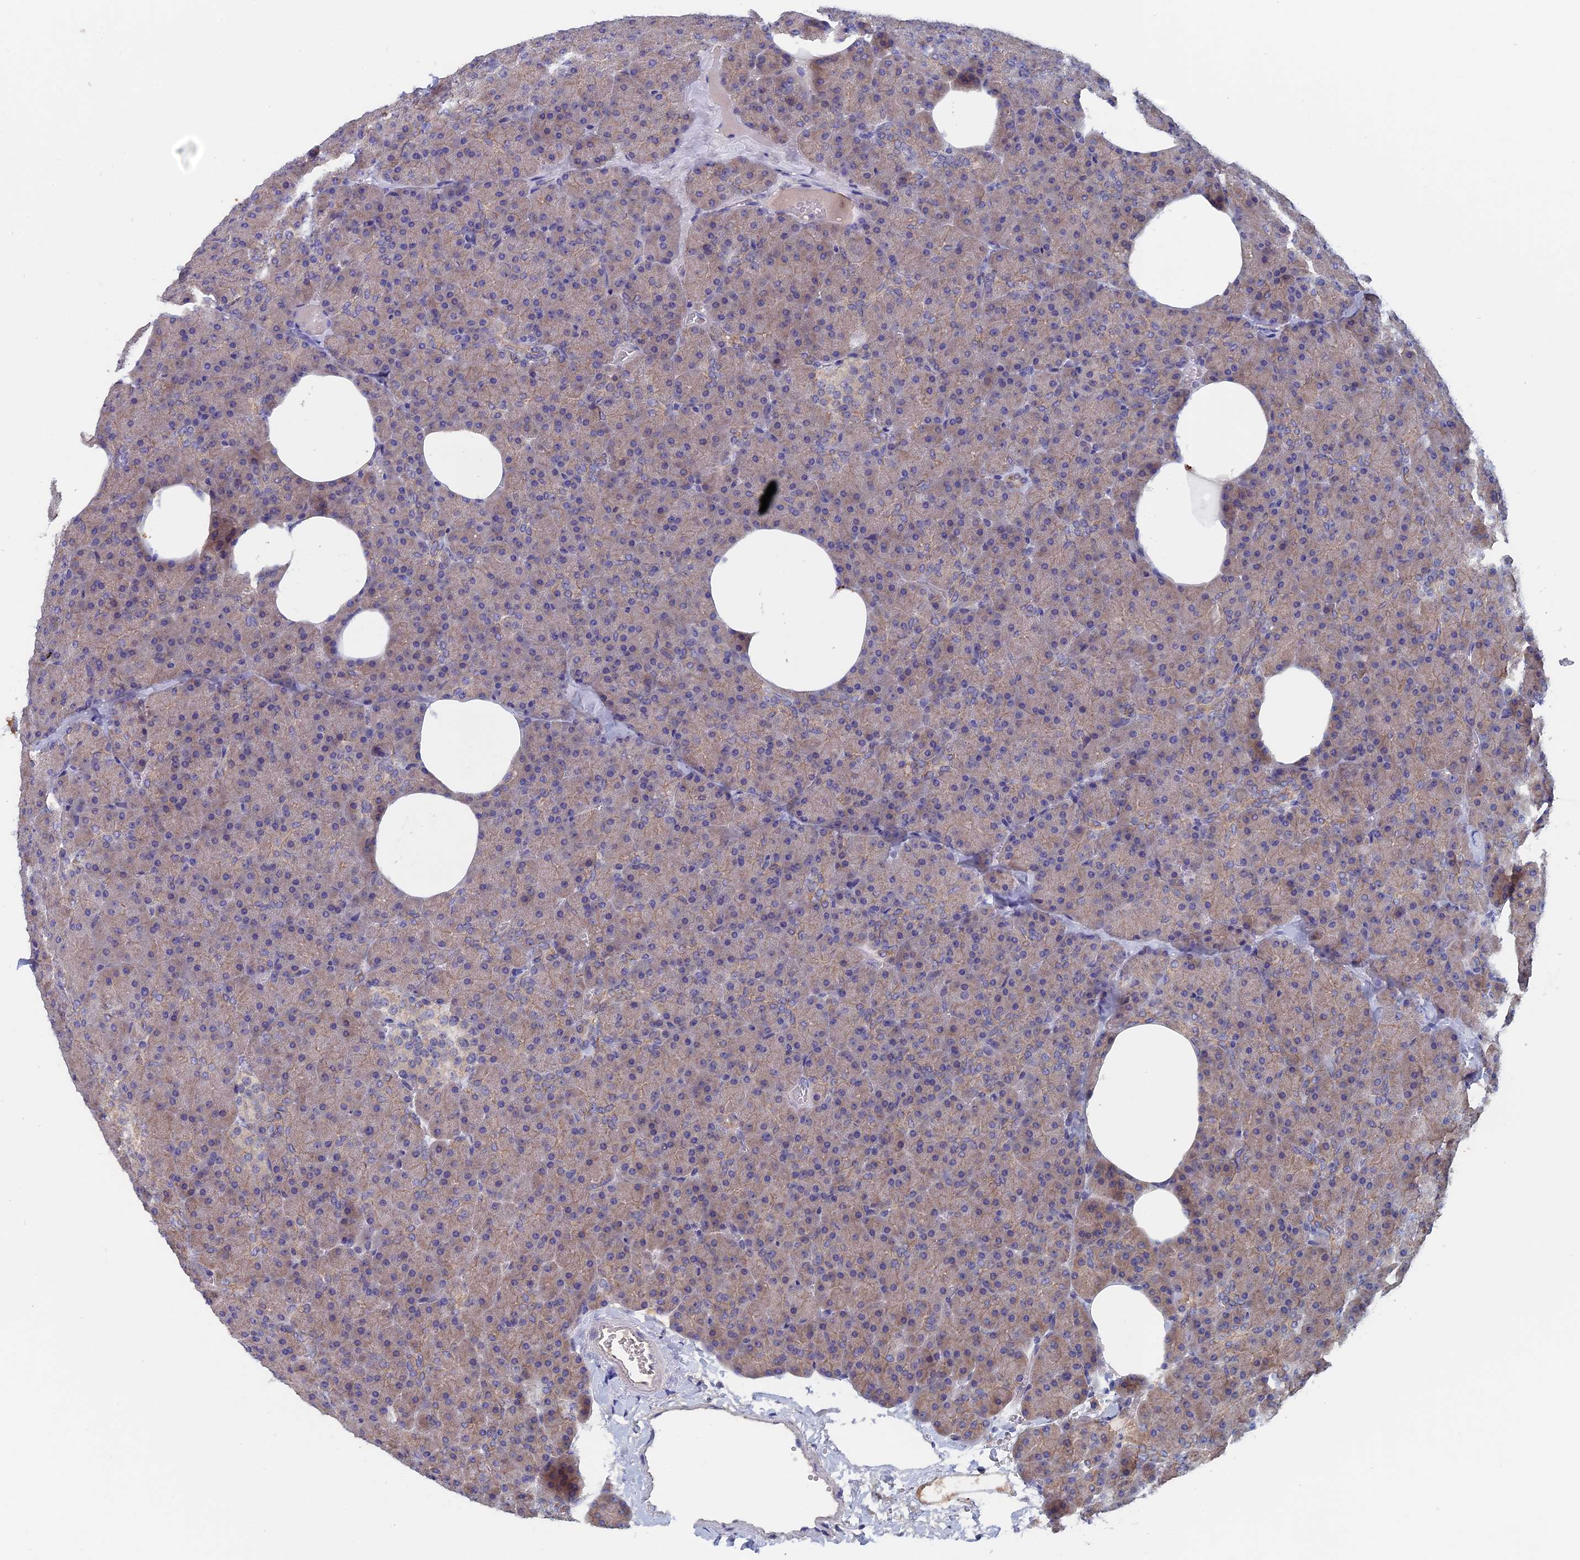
{"staining": {"intensity": "weak", "quantity": "25%-75%", "location": "cytoplasmic/membranous"}, "tissue": "pancreas", "cell_type": "Exocrine glandular cells", "image_type": "normal", "snomed": [{"axis": "morphology", "description": "Normal tissue, NOS"}, {"axis": "morphology", "description": "Carcinoid, malignant, NOS"}, {"axis": "topography", "description": "Pancreas"}], "caption": "Immunohistochemical staining of benign human pancreas shows low levels of weak cytoplasmic/membranous staining in approximately 25%-75% of exocrine glandular cells.", "gene": "SLC33A1", "patient": {"sex": "female", "age": 35}}